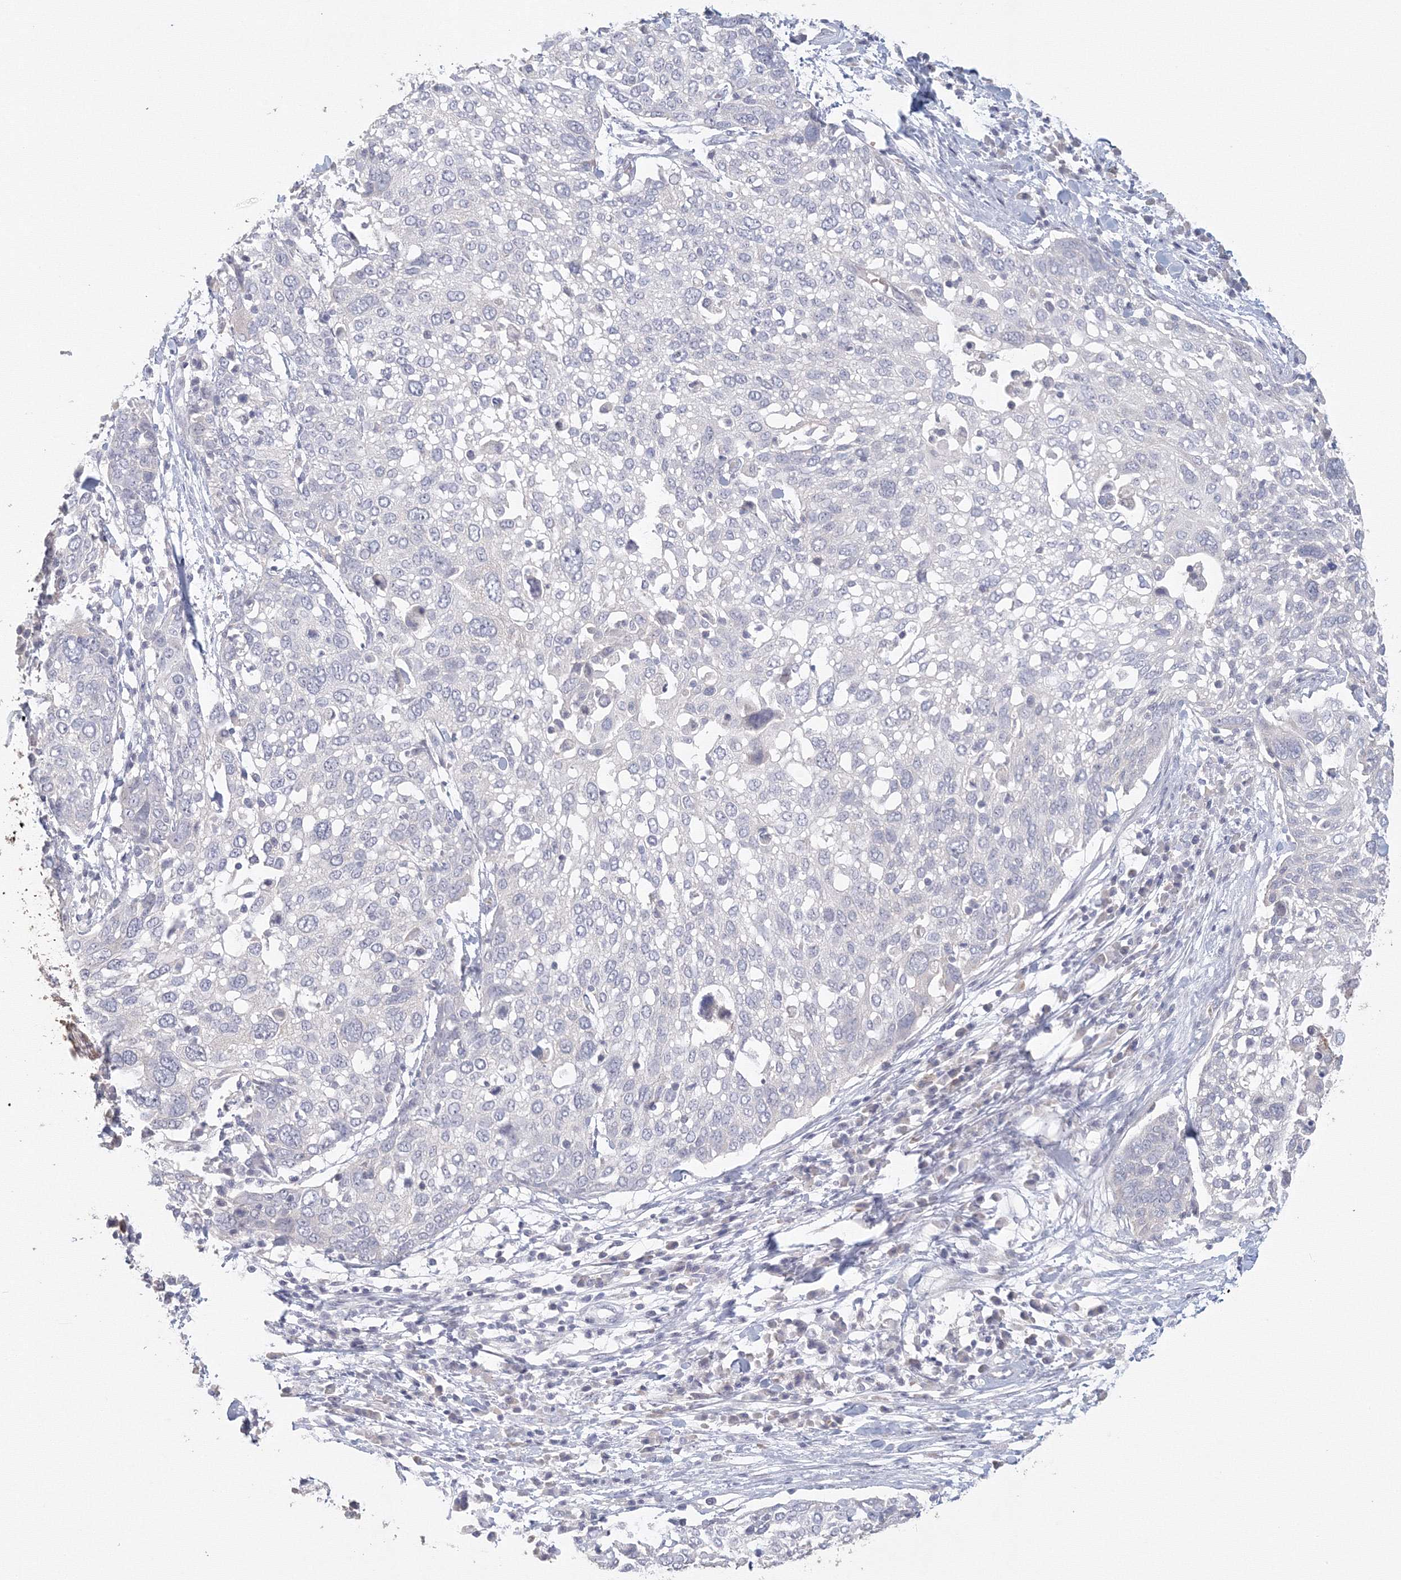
{"staining": {"intensity": "negative", "quantity": "none", "location": "none"}, "tissue": "lung cancer", "cell_type": "Tumor cells", "image_type": "cancer", "snomed": [{"axis": "morphology", "description": "Squamous cell carcinoma, NOS"}, {"axis": "topography", "description": "Lung"}], "caption": "Tumor cells show no significant protein staining in lung squamous cell carcinoma.", "gene": "TACC2", "patient": {"sex": "male", "age": 65}}